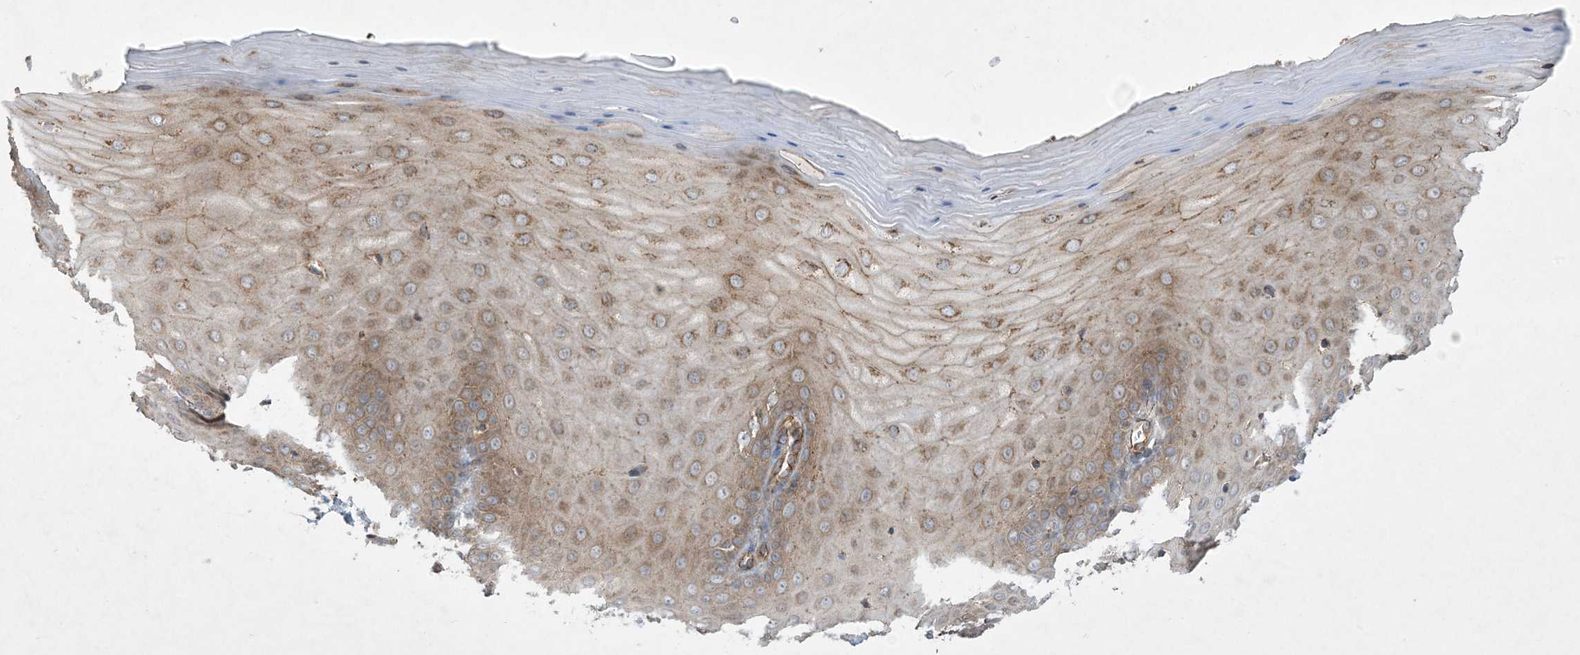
{"staining": {"intensity": "moderate", "quantity": ">75%", "location": "cytoplasmic/membranous"}, "tissue": "cervix", "cell_type": "Glandular cells", "image_type": "normal", "snomed": [{"axis": "morphology", "description": "Normal tissue, NOS"}, {"axis": "topography", "description": "Cervix"}], "caption": "IHC of normal cervix shows medium levels of moderate cytoplasmic/membranous expression in approximately >75% of glandular cells.", "gene": "OTOP1", "patient": {"sex": "female", "age": 55}}